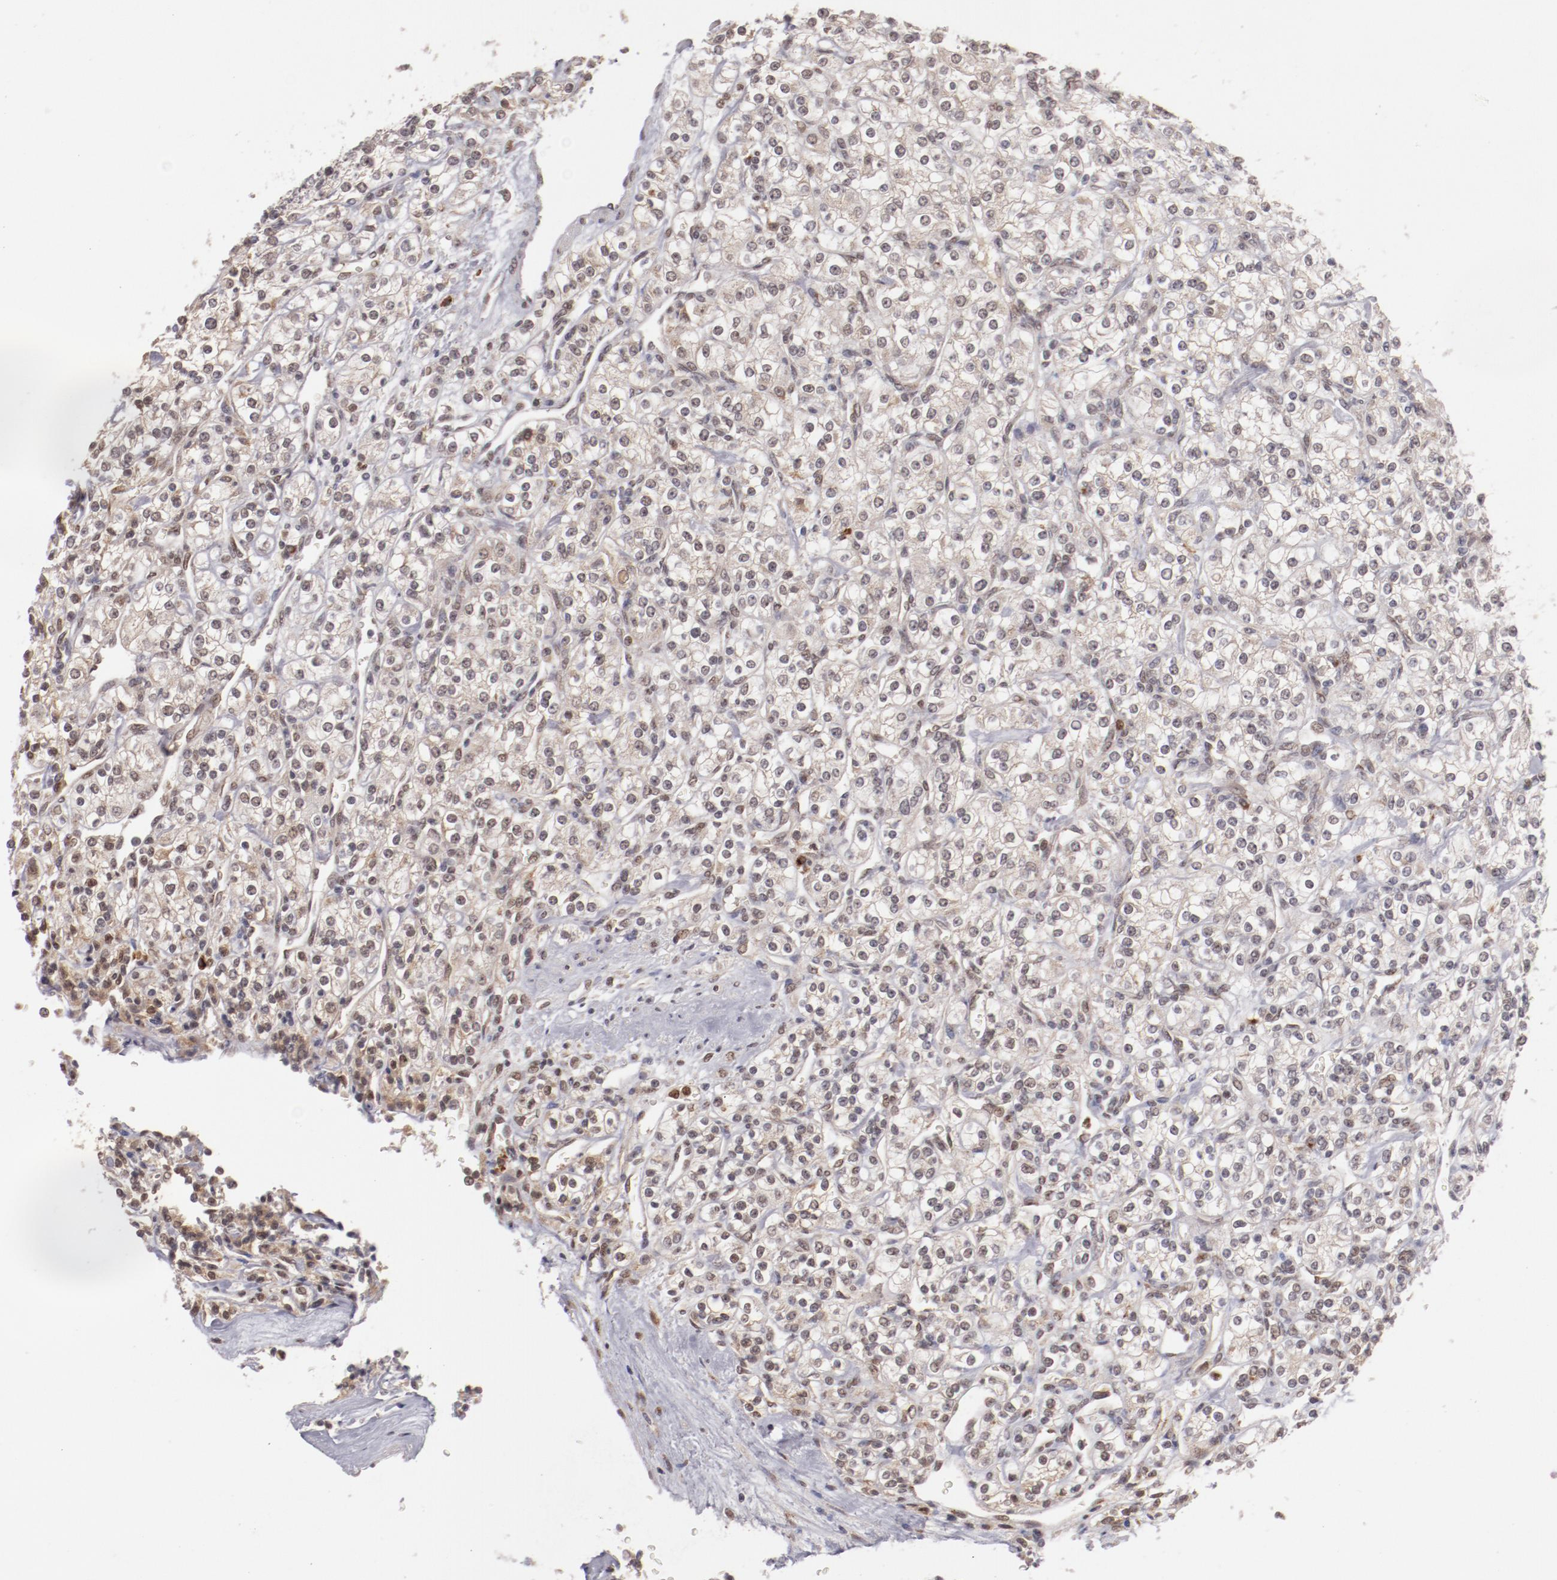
{"staining": {"intensity": "weak", "quantity": "<25%", "location": "nuclear"}, "tissue": "renal cancer", "cell_type": "Tumor cells", "image_type": "cancer", "snomed": [{"axis": "morphology", "description": "Adenocarcinoma, NOS"}, {"axis": "topography", "description": "Kidney"}], "caption": "A histopathology image of human renal cancer is negative for staining in tumor cells. (Stains: DAB IHC with hematoxylin counter stain, Microscopy: brightfield microscopy at high magnification).", "gene": "NFE2", "patient": {"sex": "male", "age": 77}}